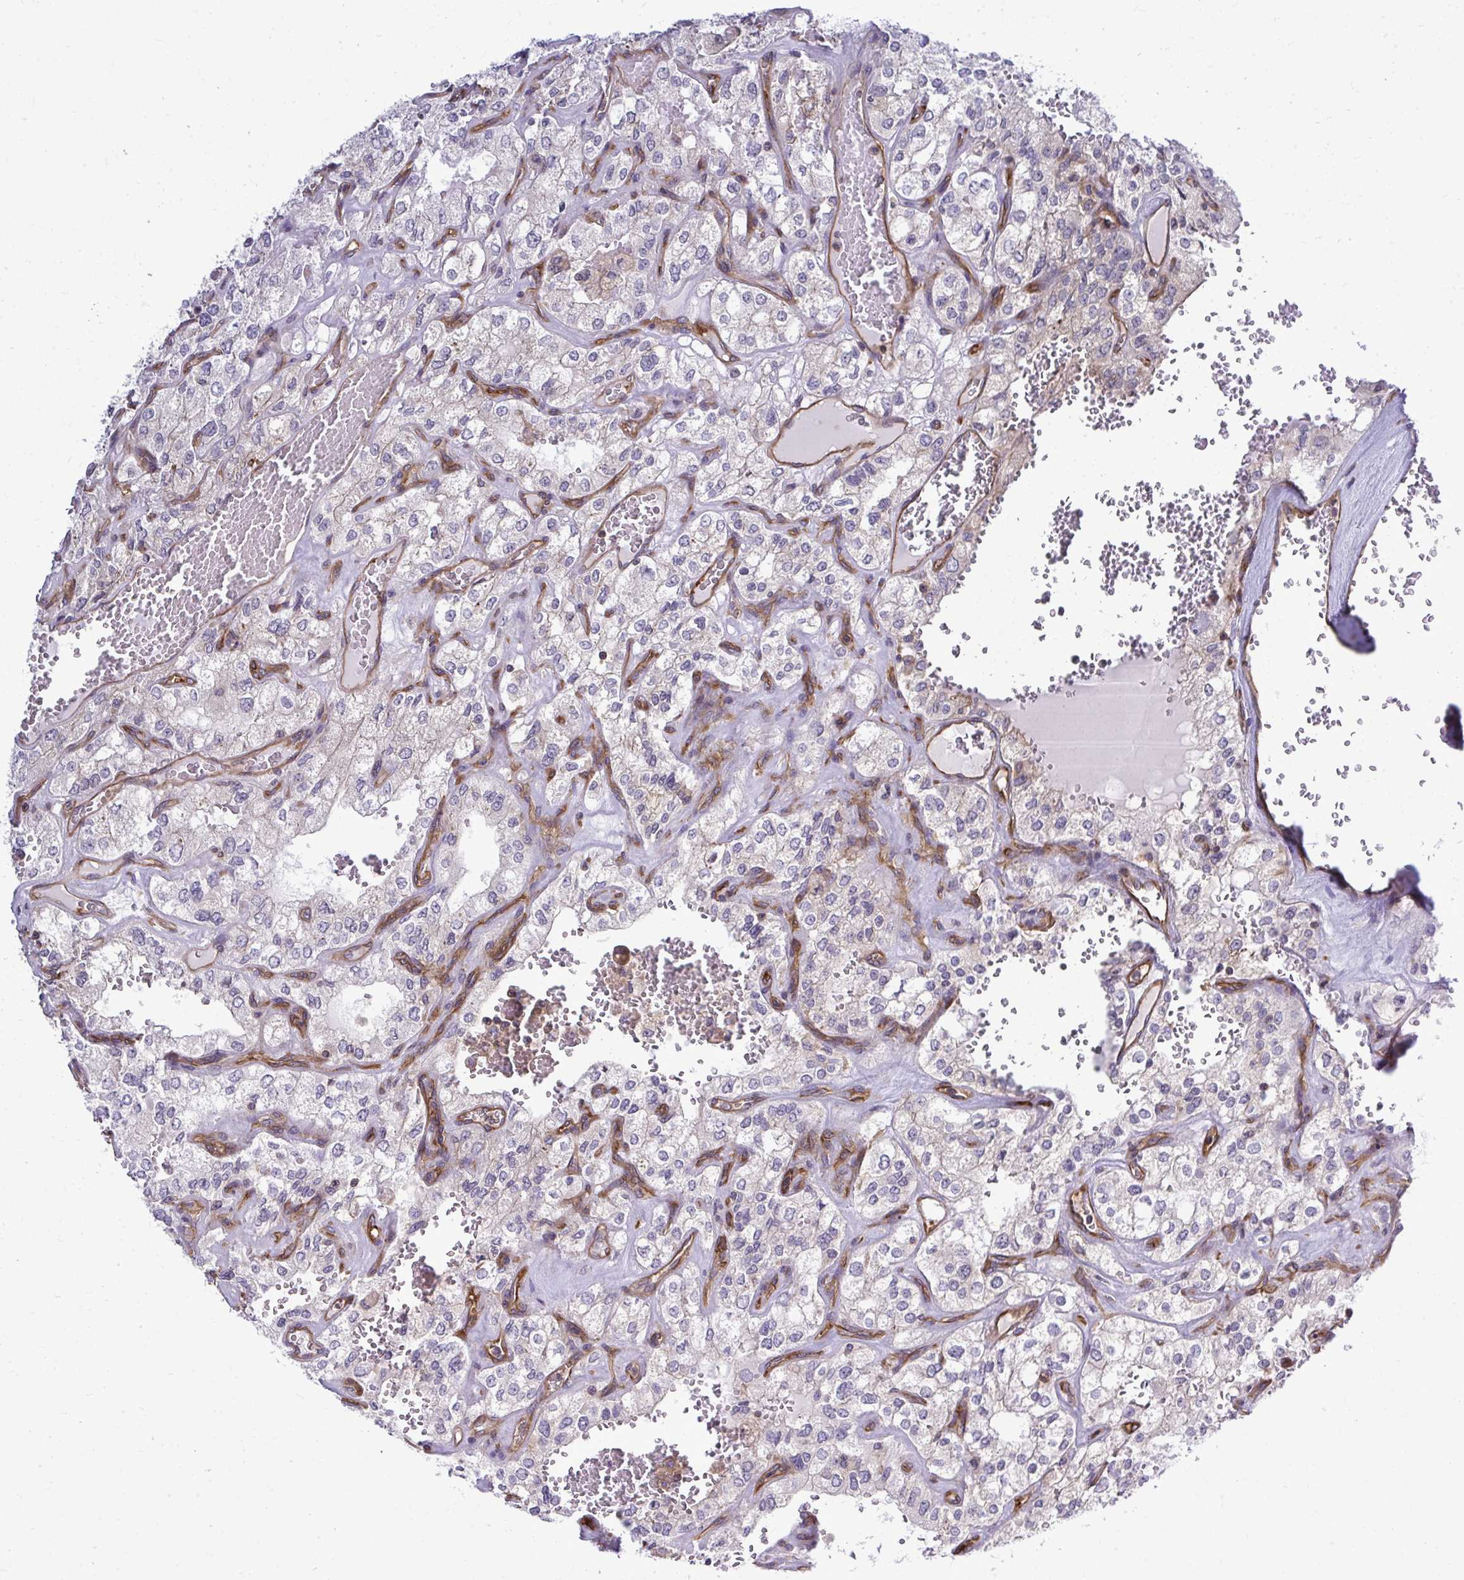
{"staining": {"intensity": "negative", "quantity": "none", "location": "none"}, "tissue": "renal cancer", "cell_type": "Tumor cells", "image_type": "cancer", "snomed": [{"axis": "morphology", "description": "Adenocarcinoma, NOS"}, {"axis": "topography", "description": "Kidney"}], "caption": "A histopathology image of human adenocarcinoma (renal) is negative for staining in tumor cells.", "gene": "FUT10", "patient": {"sex": "female", "age": 70}}